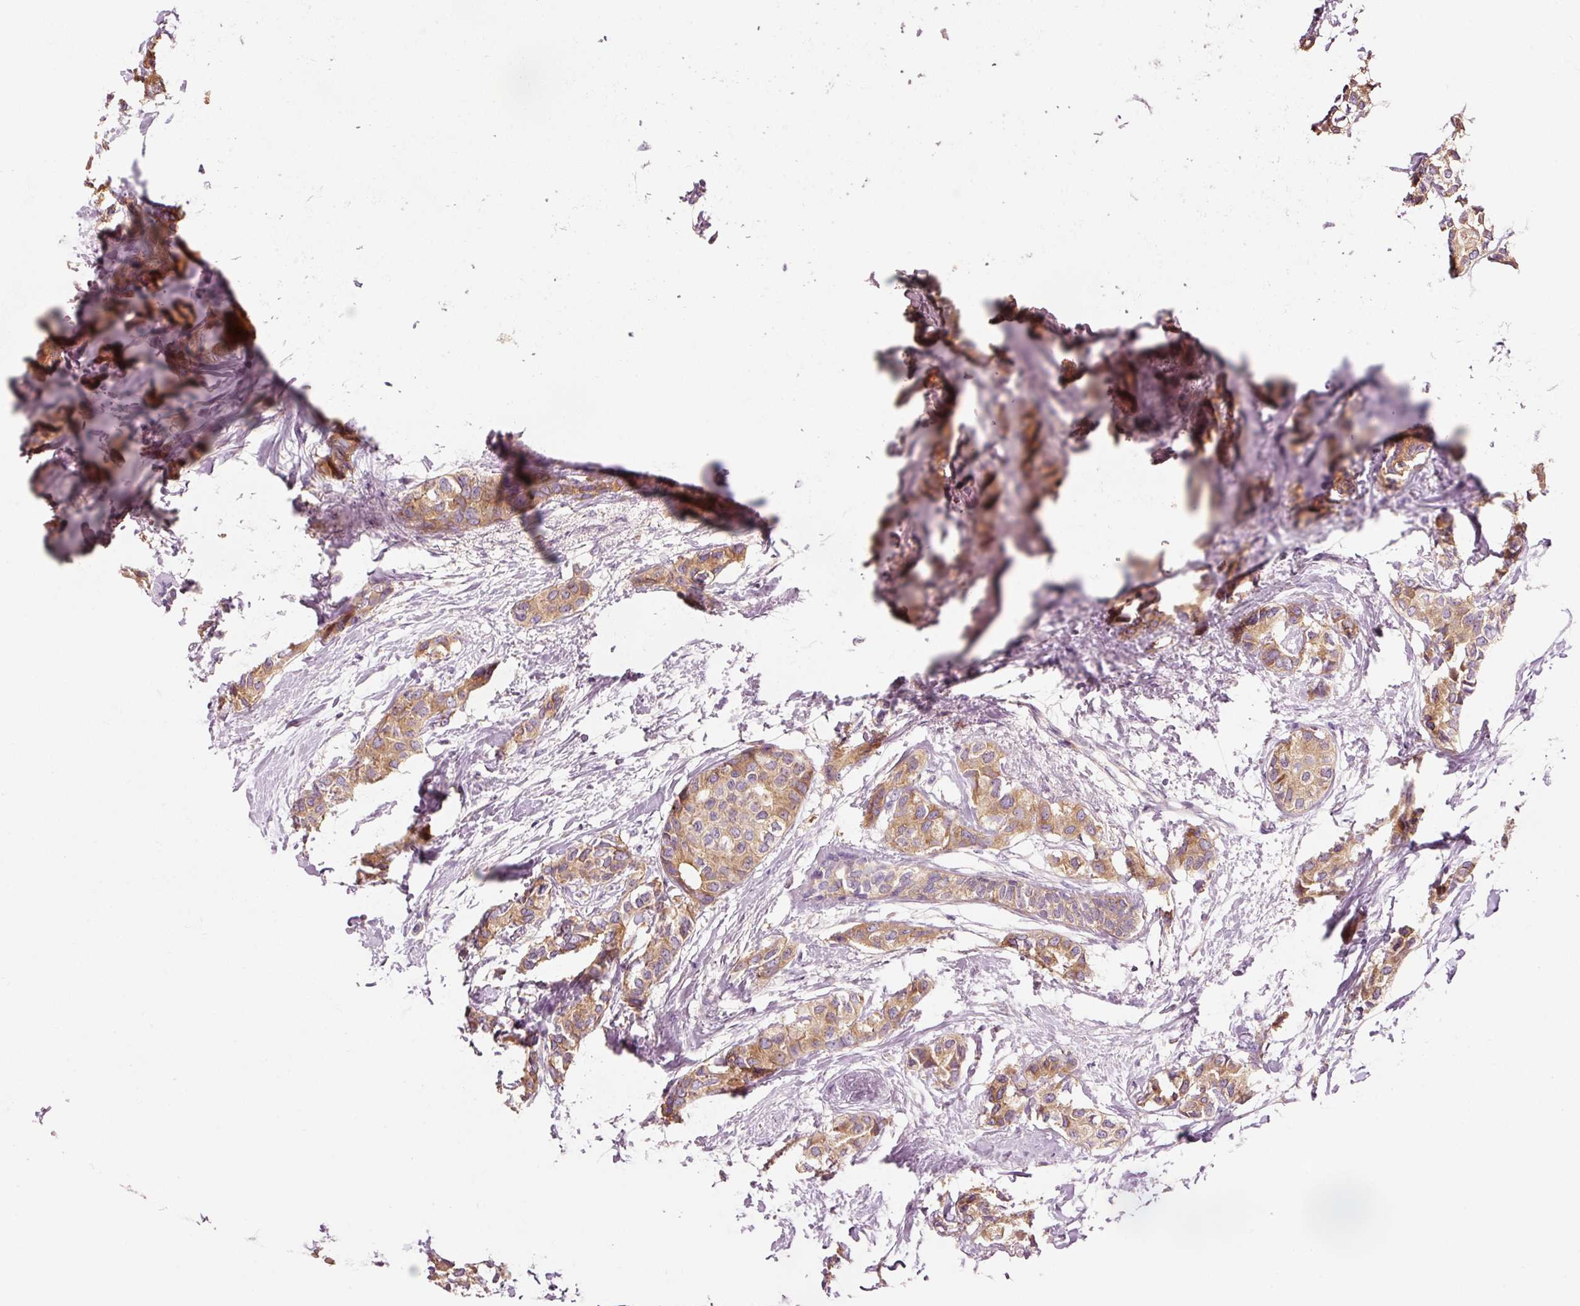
{"staining": {"intensity": "moderate", "quantity": ">75%", "location": "cytoplasmic/membranous"}, "tissue": "breast cancer", "cell_type": "Tumor cells", "image_type": "cancer", "snomed": [{"axis": "morphology", "description": "Duct carcinoma"}, {"axis": "topography", "description": "Breast"}], "caption": "Moderate cytoplasmic/membranous staining is appreciated in about >75% of tumor cells in intraductal carcinoma (breast).", "gene": "NAPA", "patient": {"sex": "female", "age": 73}}